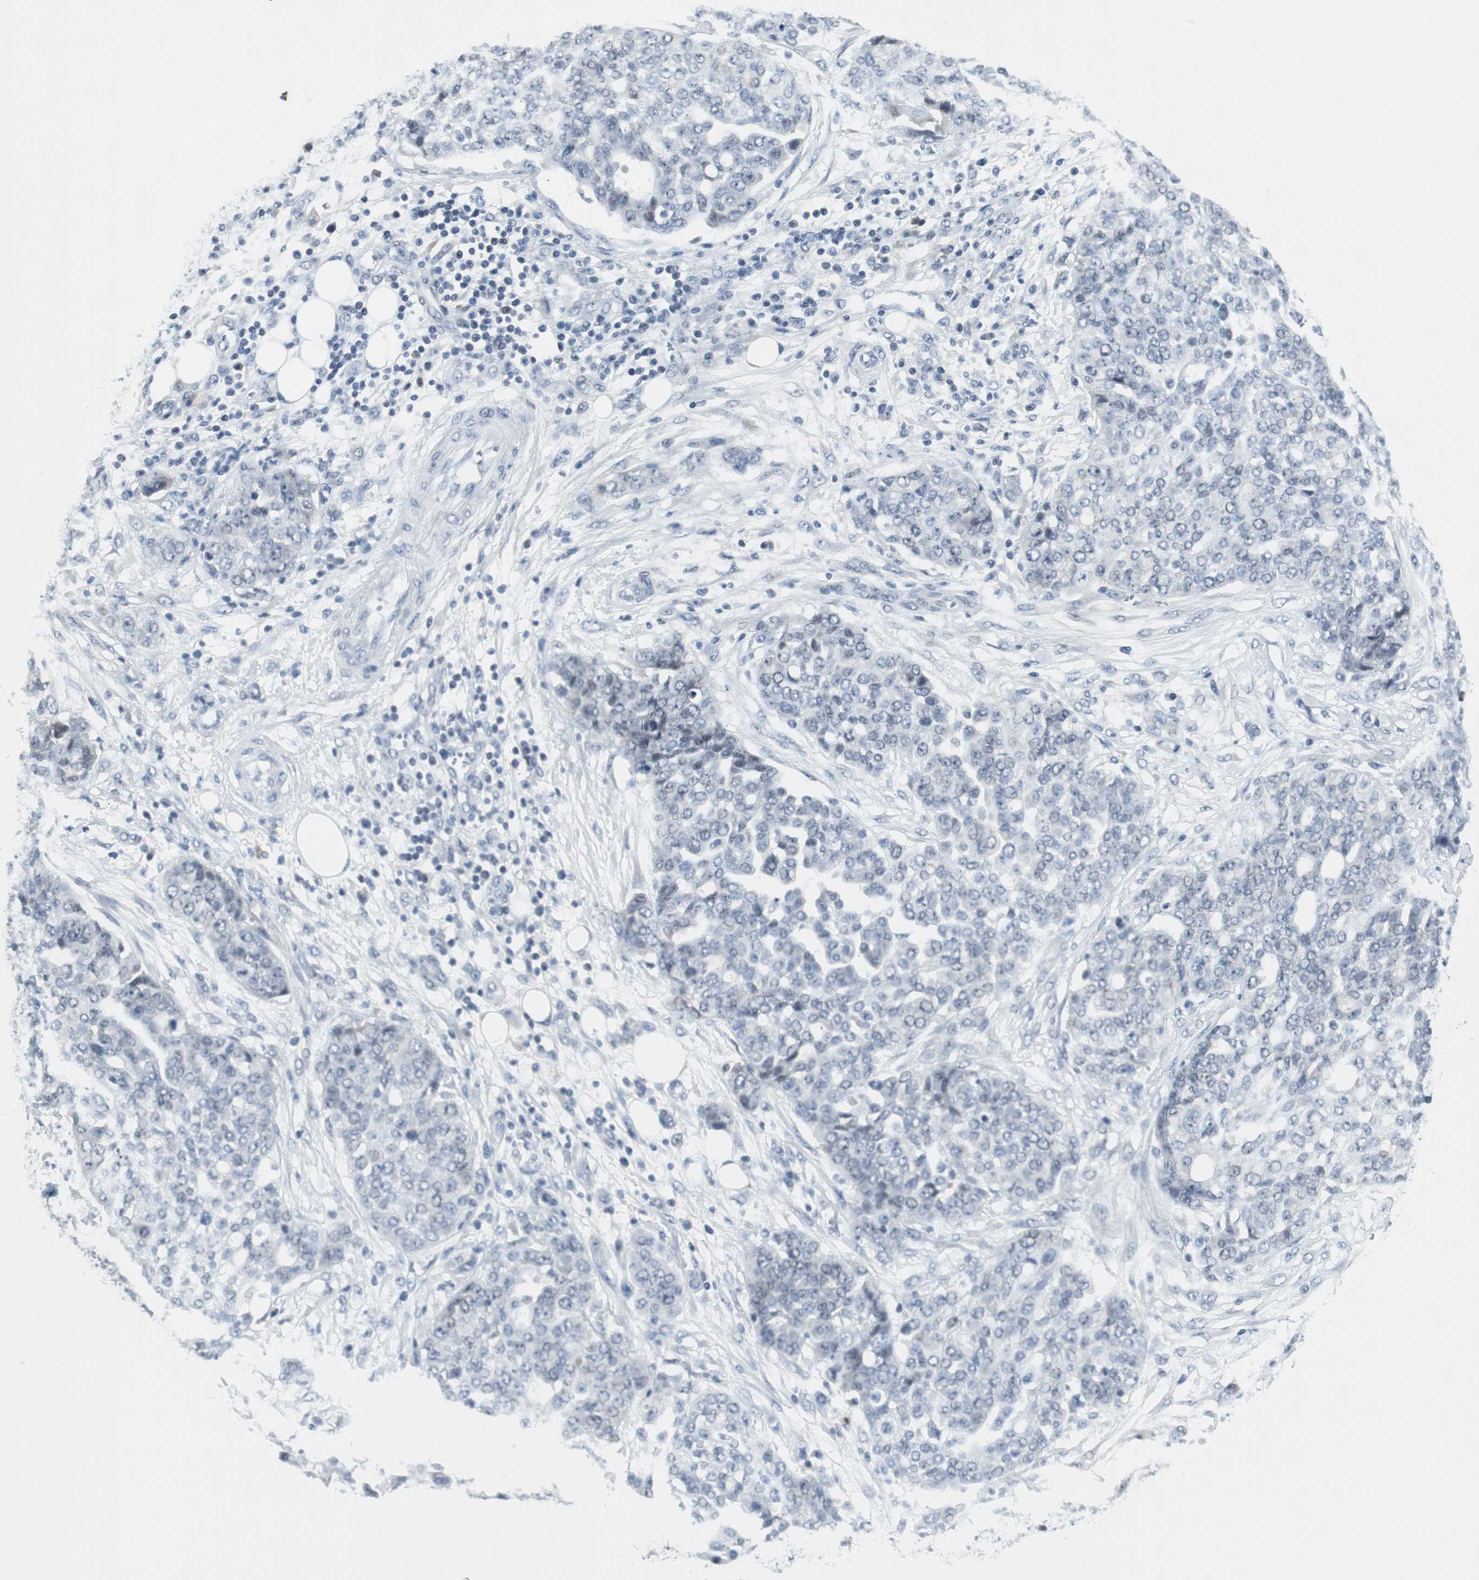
{"staining": {"intensity": "negative", "quantity": "none", "location": "none"}, "tissue": "ovarian cancer", "cell_type": "Tumor cells", "image_type": "cancer", "snomed": [{"axis": "morphology", "description": "Cystadenocarcinoma, serous, NOS"}, {"axis": "topography", "description": "Soft tissue"}, {"axis": "topography", "description": "Ovary"}], "caption": "Histopathology image shows no protein expression in tumor cells of ovarian cancer tissue.", "gene": "ELK1", "patient": {"sex": "female", "age": 57}}